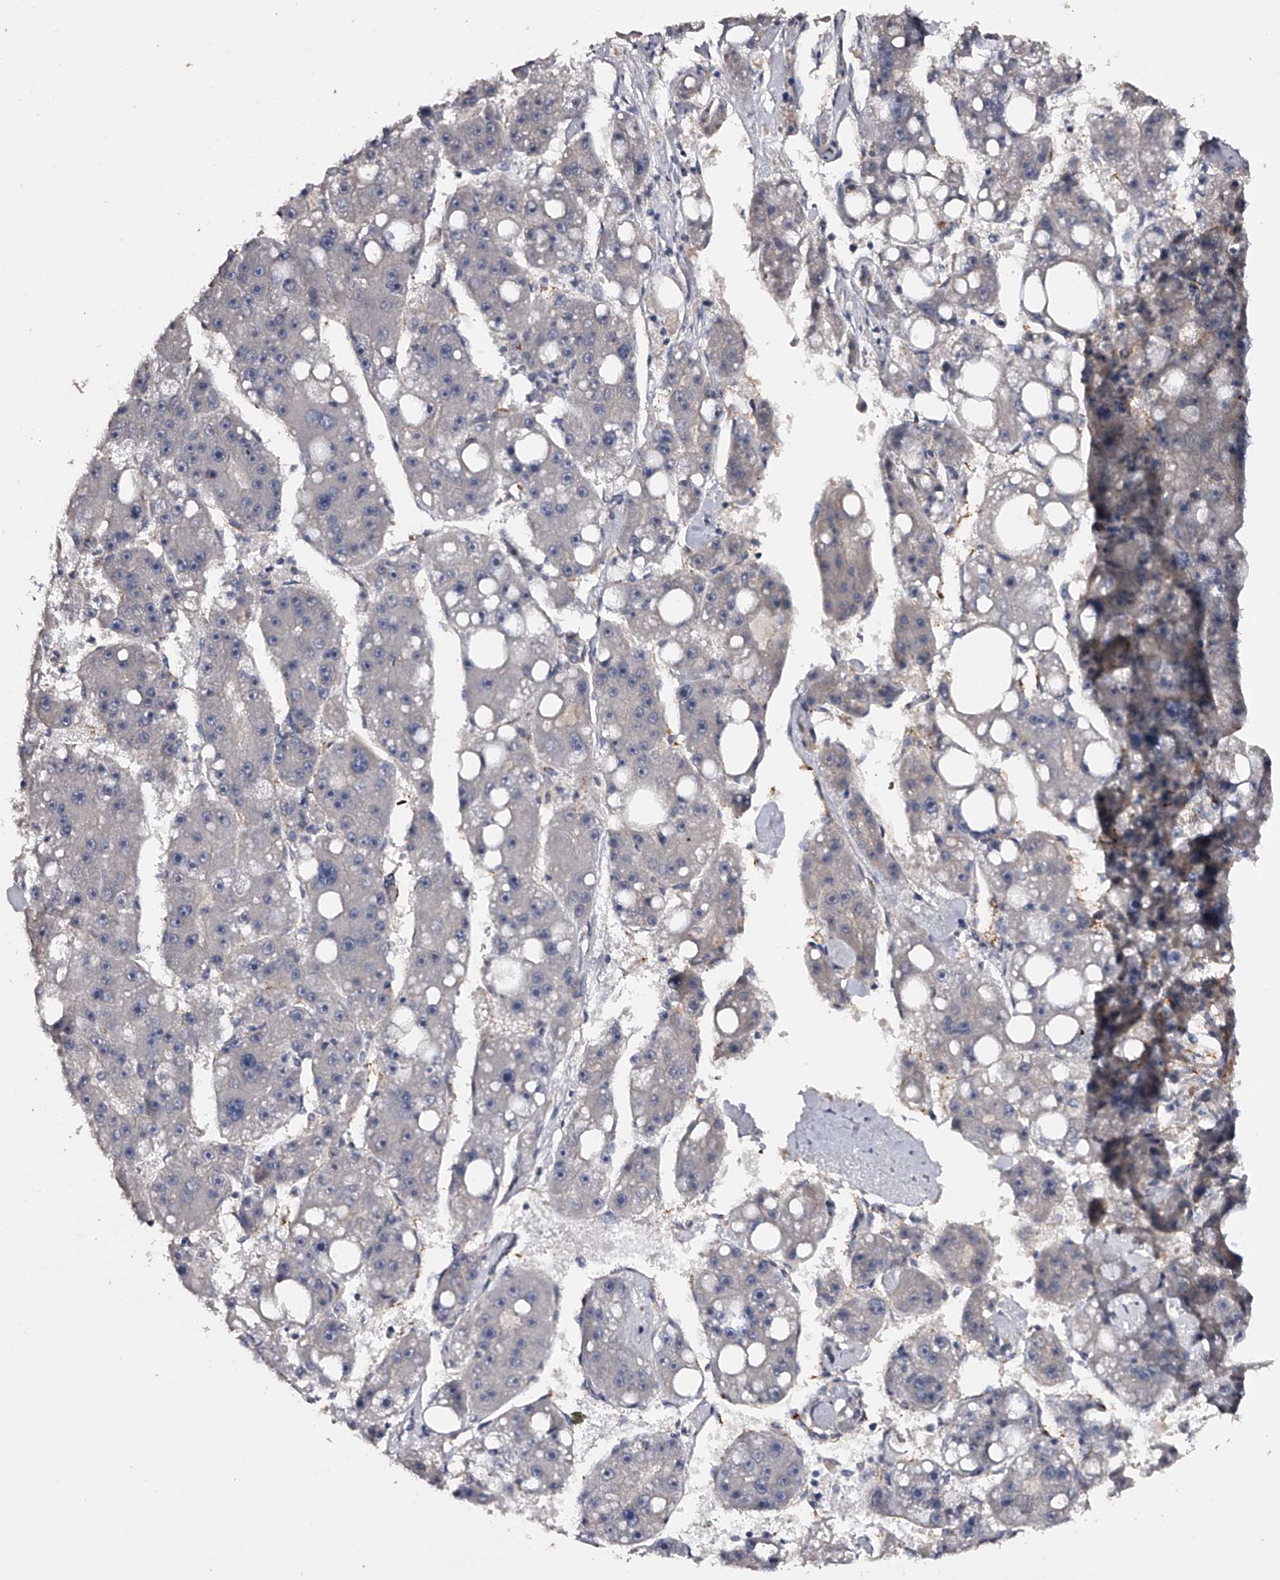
{"staining": {"intensity": "negative", "quantity": "none", "location": "none"}, "tissue": "liver cancer", "cell_type": "Tumor cells", "image_type": "cancer", "snomed": [{"axis": "morphology", "description": "Carcinoma, Hepatocellular, NOS"}, {"axis": "topography", "description": "Liver"}], "caption": "The photomicrograph demonstrates no significant staining in tumor cells of hepatocellular carcinoma (liver).", "gene": "MDN1", "patient": {"sex": "female", "age": 61}}